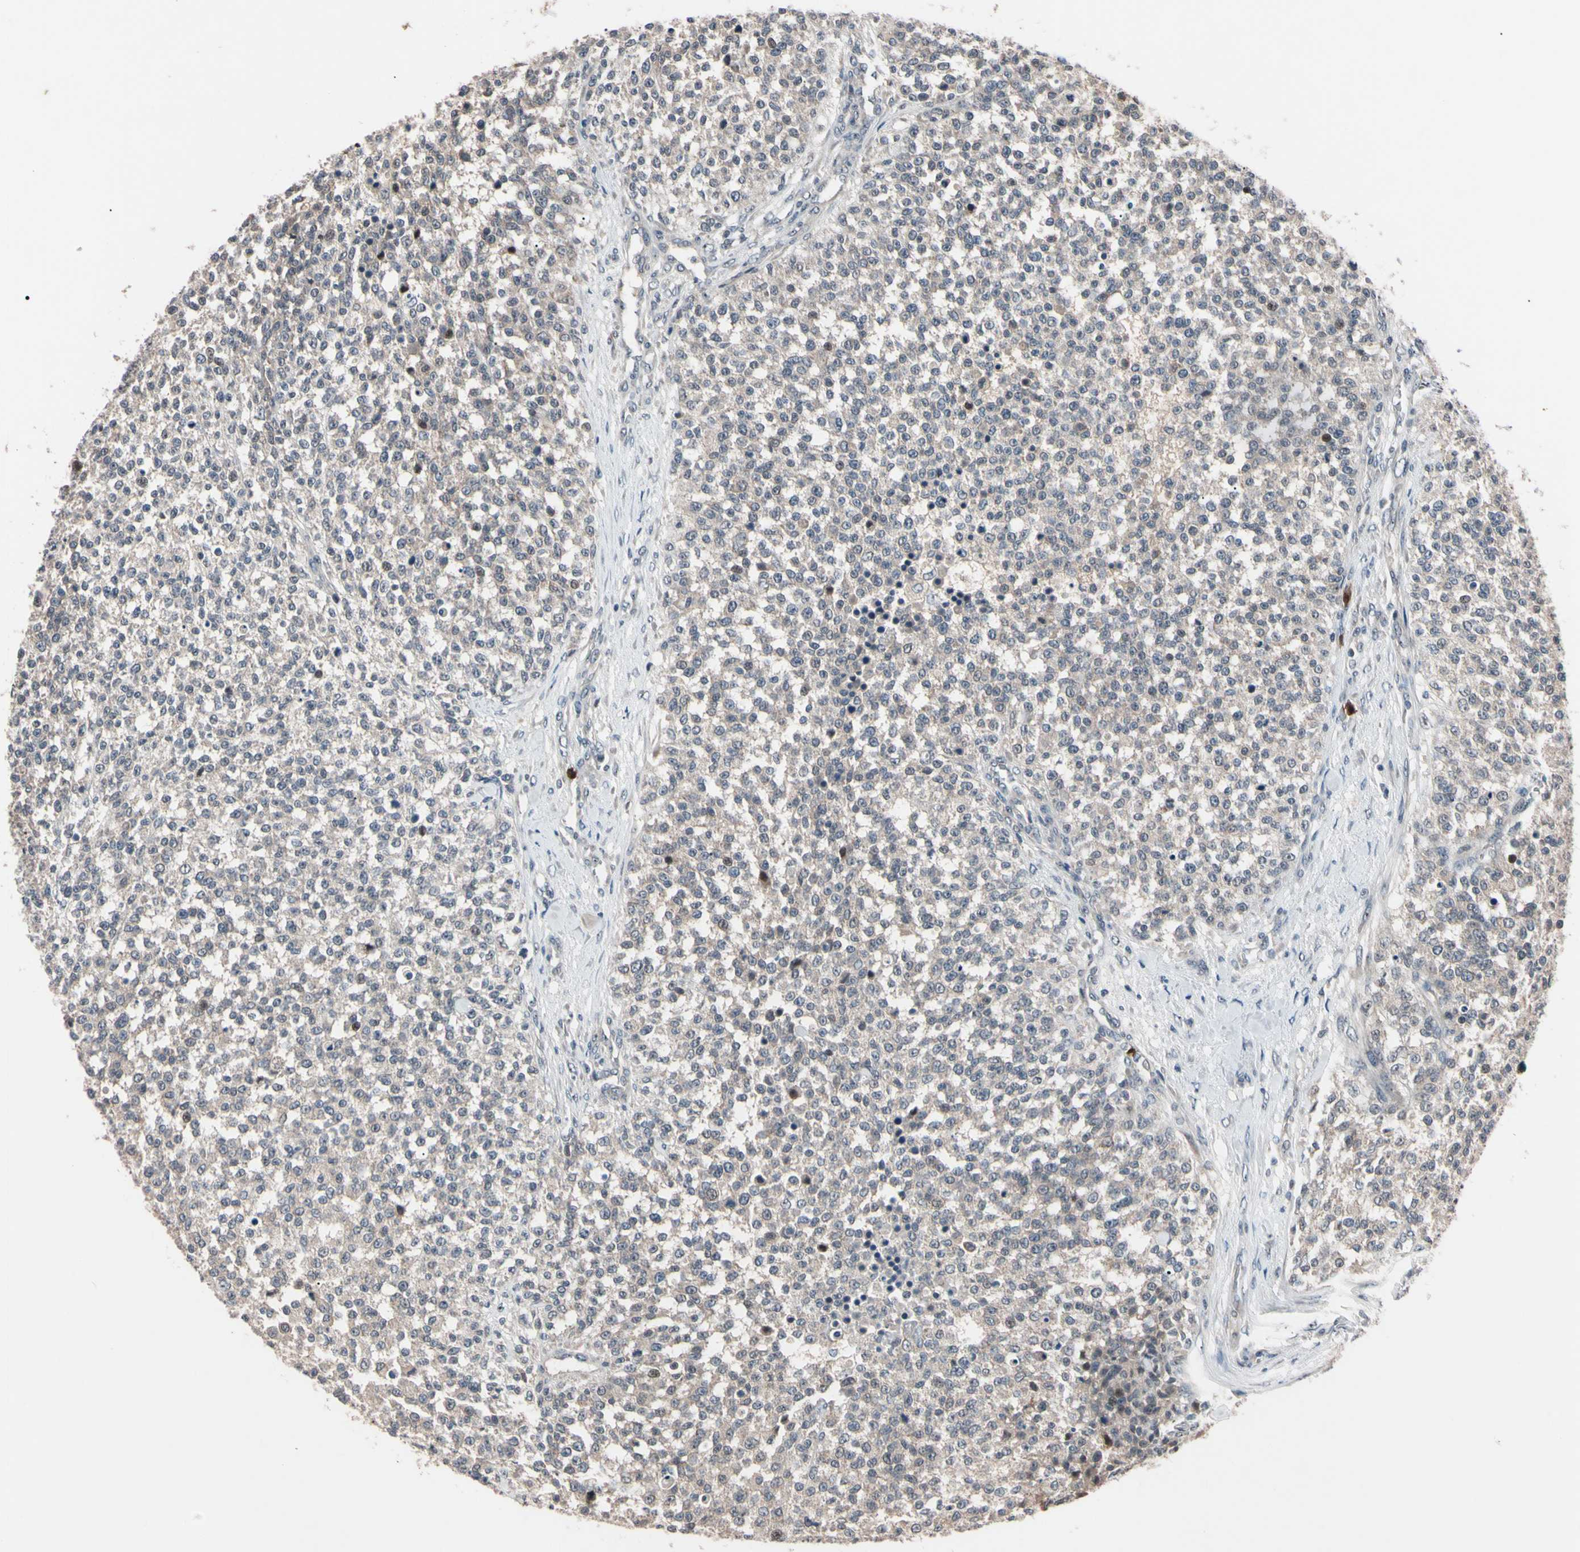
{"staining": {"intensity": "weak", "quantity": ">75%", "location": "cytoplasmic/membranous"}, "tissue": "testis cancer", "cell_type": "Tumor cells", "image_type": "cancer", "snomed": [{"axis": "morphology", "description": "Seminoma, NOS"}, {"axis": "topography", "description": "Testis"}], "caption": "DAB (3,3'-diaminobenzidine) immunohistochemical staining of human seminoma (testis) demonstrates weak cytoplasmic/membranous protein positivity in about >75% of tumor cells. (DAB (3,3'-diaminobenzidine) IHC, brown staining for protein, blue staining for nuclei).", "gene": "TRAF5", "patient": {"sex": "male", "age": 59}}